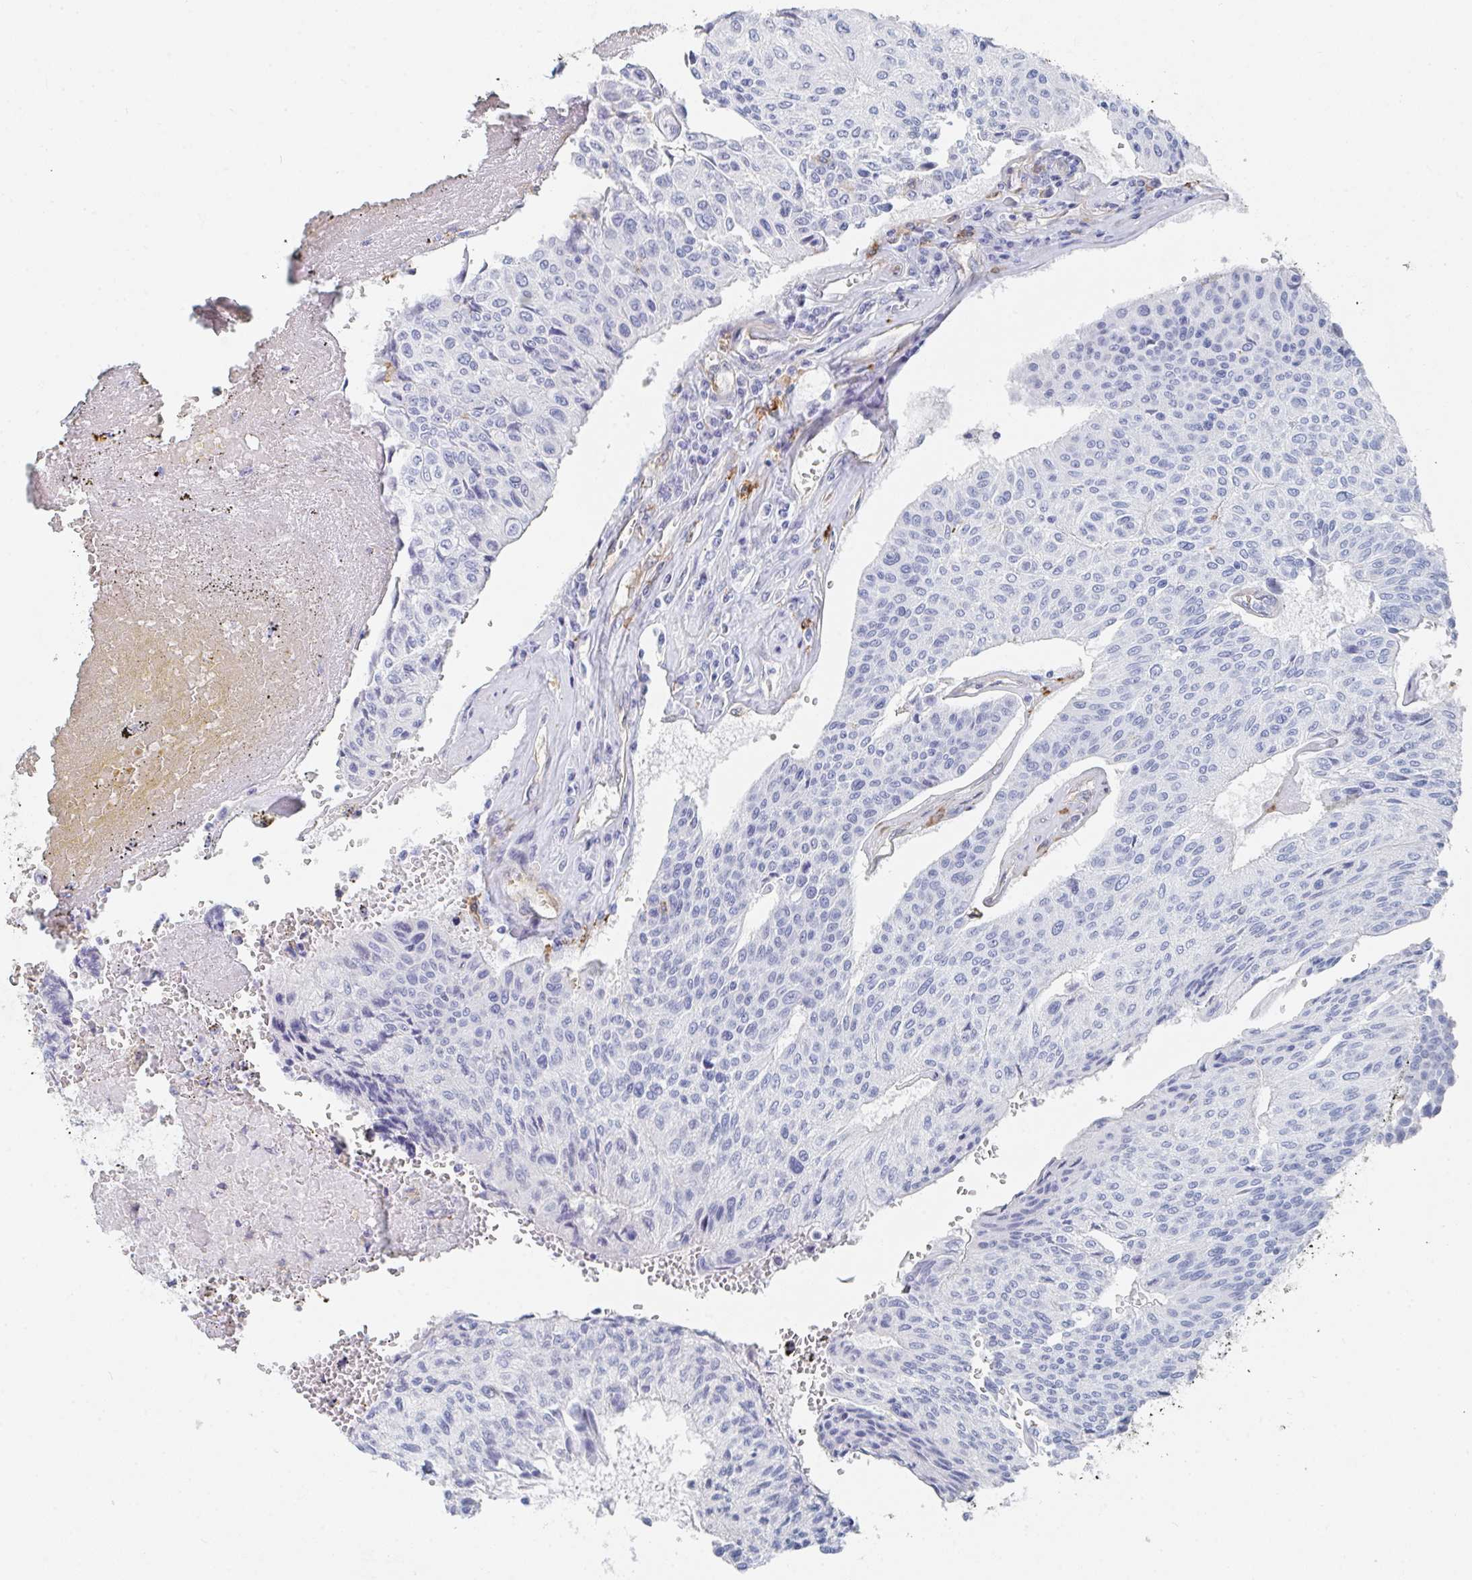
{"staining": {"intensity": "negative", "quantity": "none", "location": "none"}, "tissue": "urothelial cancer", "cell_type": "Tumor cells", "image_type": "cancer", "snomed": [{"axis": "morphology", "description": "Urothelial carcinoma, High grade"}, {"axis": "topography", "description": "Urinary bladder"}], "caption": "Tumor cells are negative for brown protein staining in urothelial carcinoma (high-grade).", "gene": "DAB2", "patient": {"sex": "male", "age": 66}}